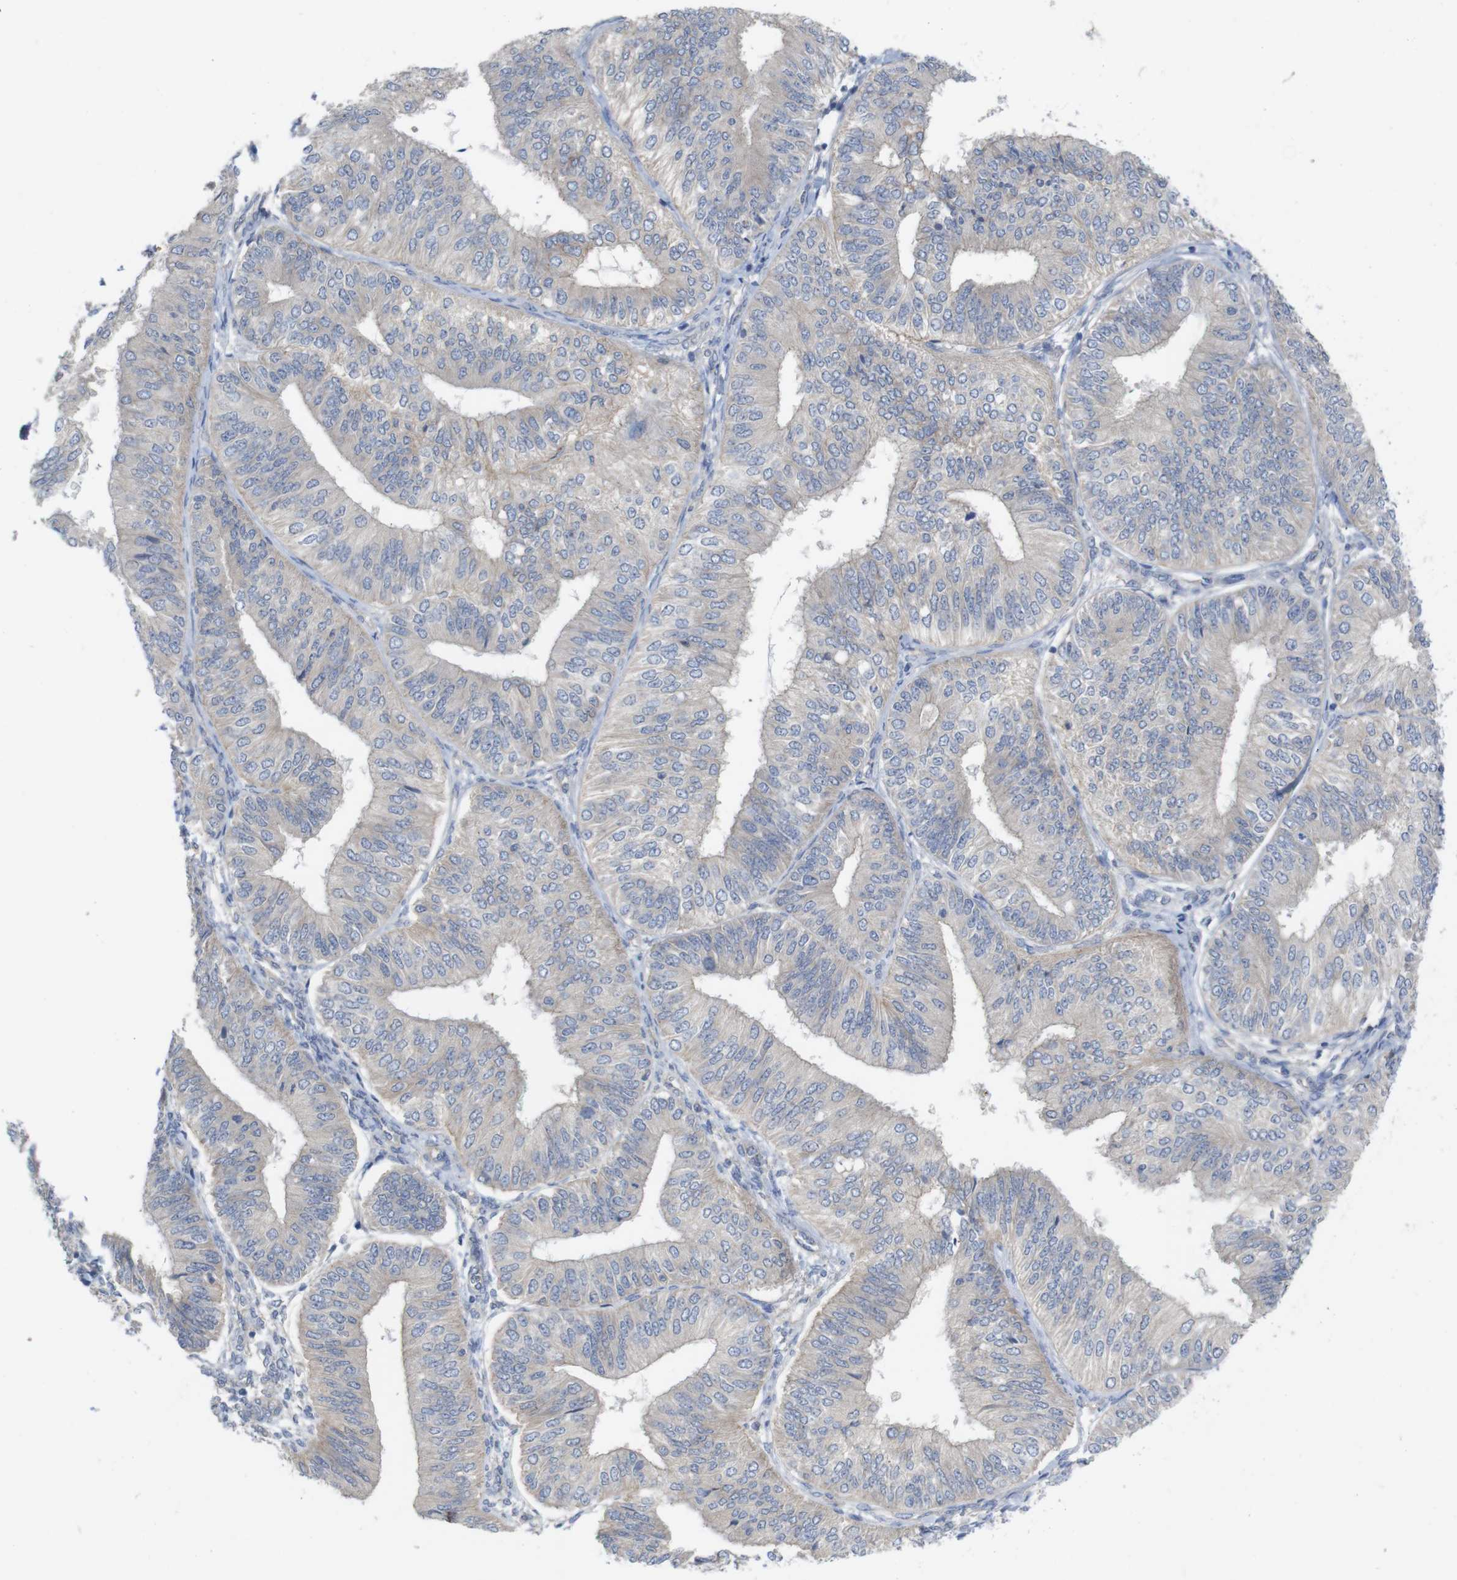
{"staining": {"intensity": "moderate", "quantity": "<25%", "location": "cytoplasmic/membranous"}, "tissue": "endometrial cancer", "cell_type": "Tumor cells", "image_type": "cancer", "snomed": [{"axis": "morphology", "description": "Adenocarcinoma, NOS"}, {"axis": "topography", "description": "Endometrium"}], "caption": "A low amount of moderate cytoplasmic/membranous staining is present in about <25% of tumor cells in adenocarcinoma (endometrial) tissue.", "gene": "KIDINS220", "patient": {"sex": "female", "age": 58}}